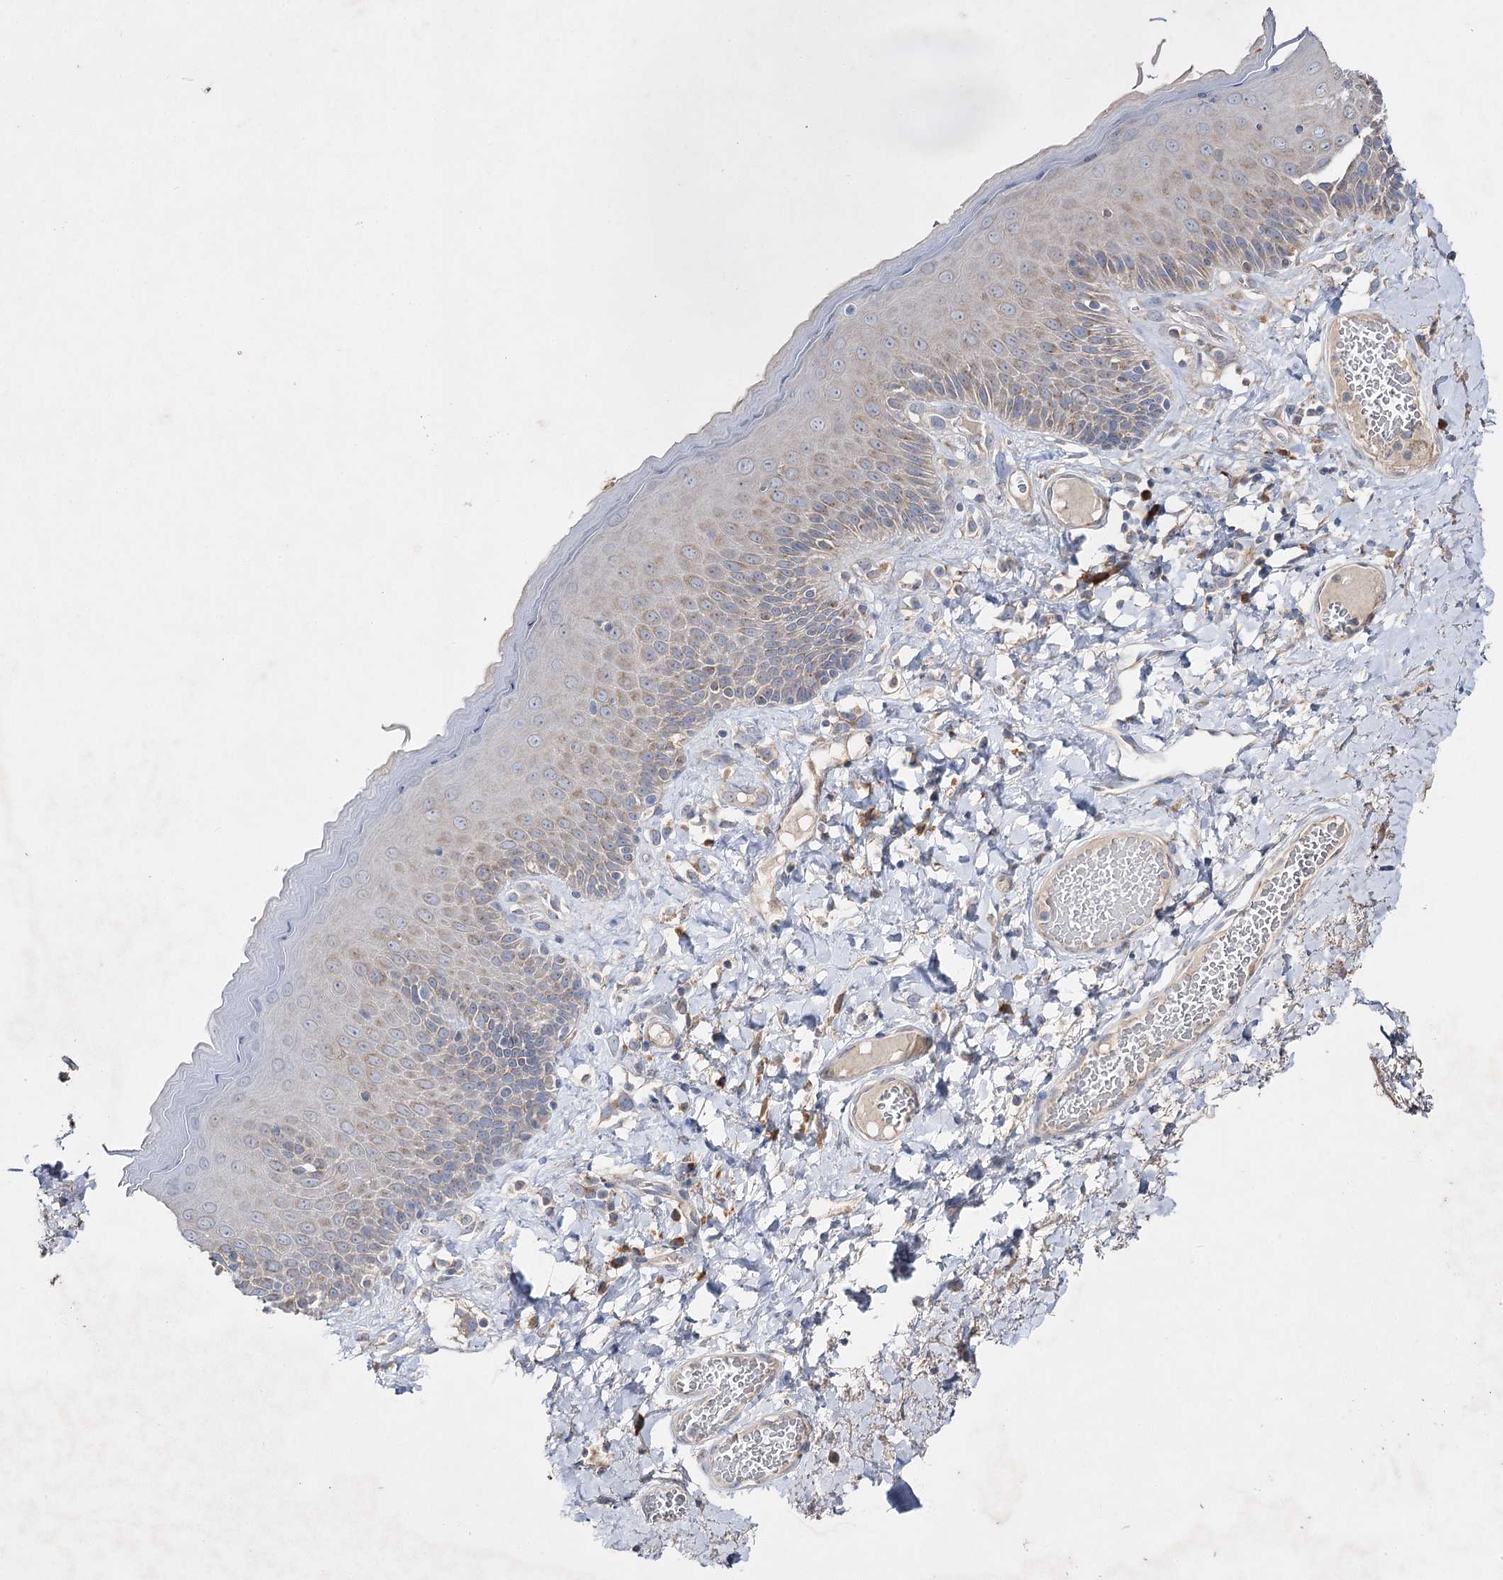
{"staining": {"intensity": "moderate", "quantity": "<25%", "location": "cytoplasmic/membranous"}, "tissue": "skin", "cell_type": "Epidermal cells", "image_type": "normal", "snomed": [{"axis": "morphology", "description": "Normal tissue, NOS"}, {"axis": "topography", "description": "Anal"}], "caption": "A high-resolution histopathology image shows immunohistochemistry staining of unremarkable skin, which demonstrates moderate cytoplasmic/membranous staining in approximately <25% of epidermal cells. (Stains: DAB (3,3'-diaminobenzidine) in brown, nuclei in blue, Microscopy: brightfield microscopy at high magnification).", "gene": "IL1RAP", "patient": {"sex": "male", "age": 69}}